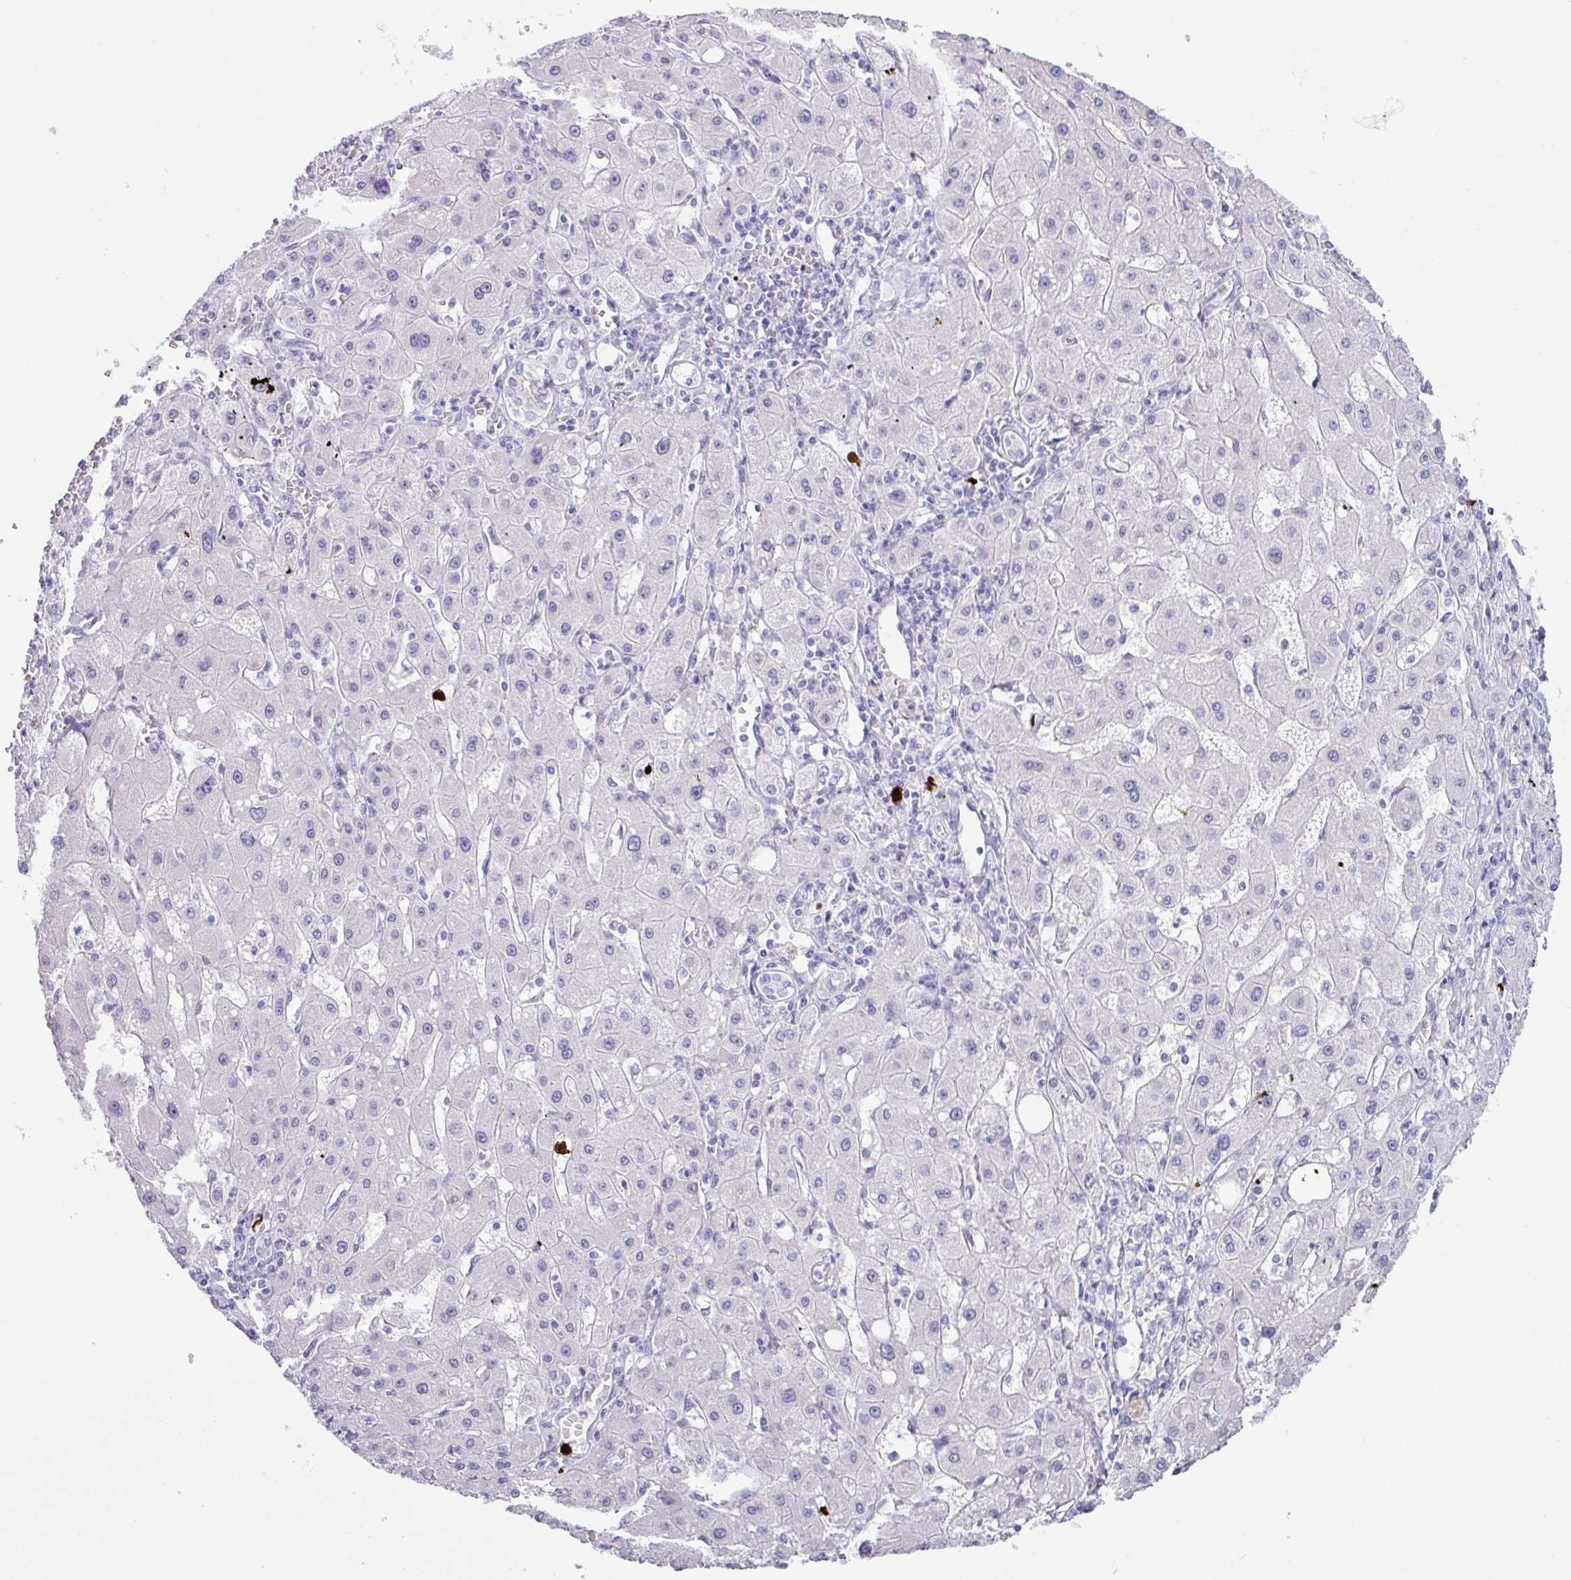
{"staining": {"intensity": "negative", "quantity": "none", "location": "none"}, "tissue": "liver cancer", "cell_type": "Tumor cells", "image_type": "cancer", "snomed": [{"axis": "morphology", "description": "Carcinoma, Hepatocellular, NOS"}, {"axis": "topography", "description": "Liver"}], "caption": "Tumor cells are negative for brown protein staining in liver cancer. (DAB immunohistochemistry (IHC), high magnification).", "gene": "MRM2", "patient": {"sex": "male", "age": 72}}